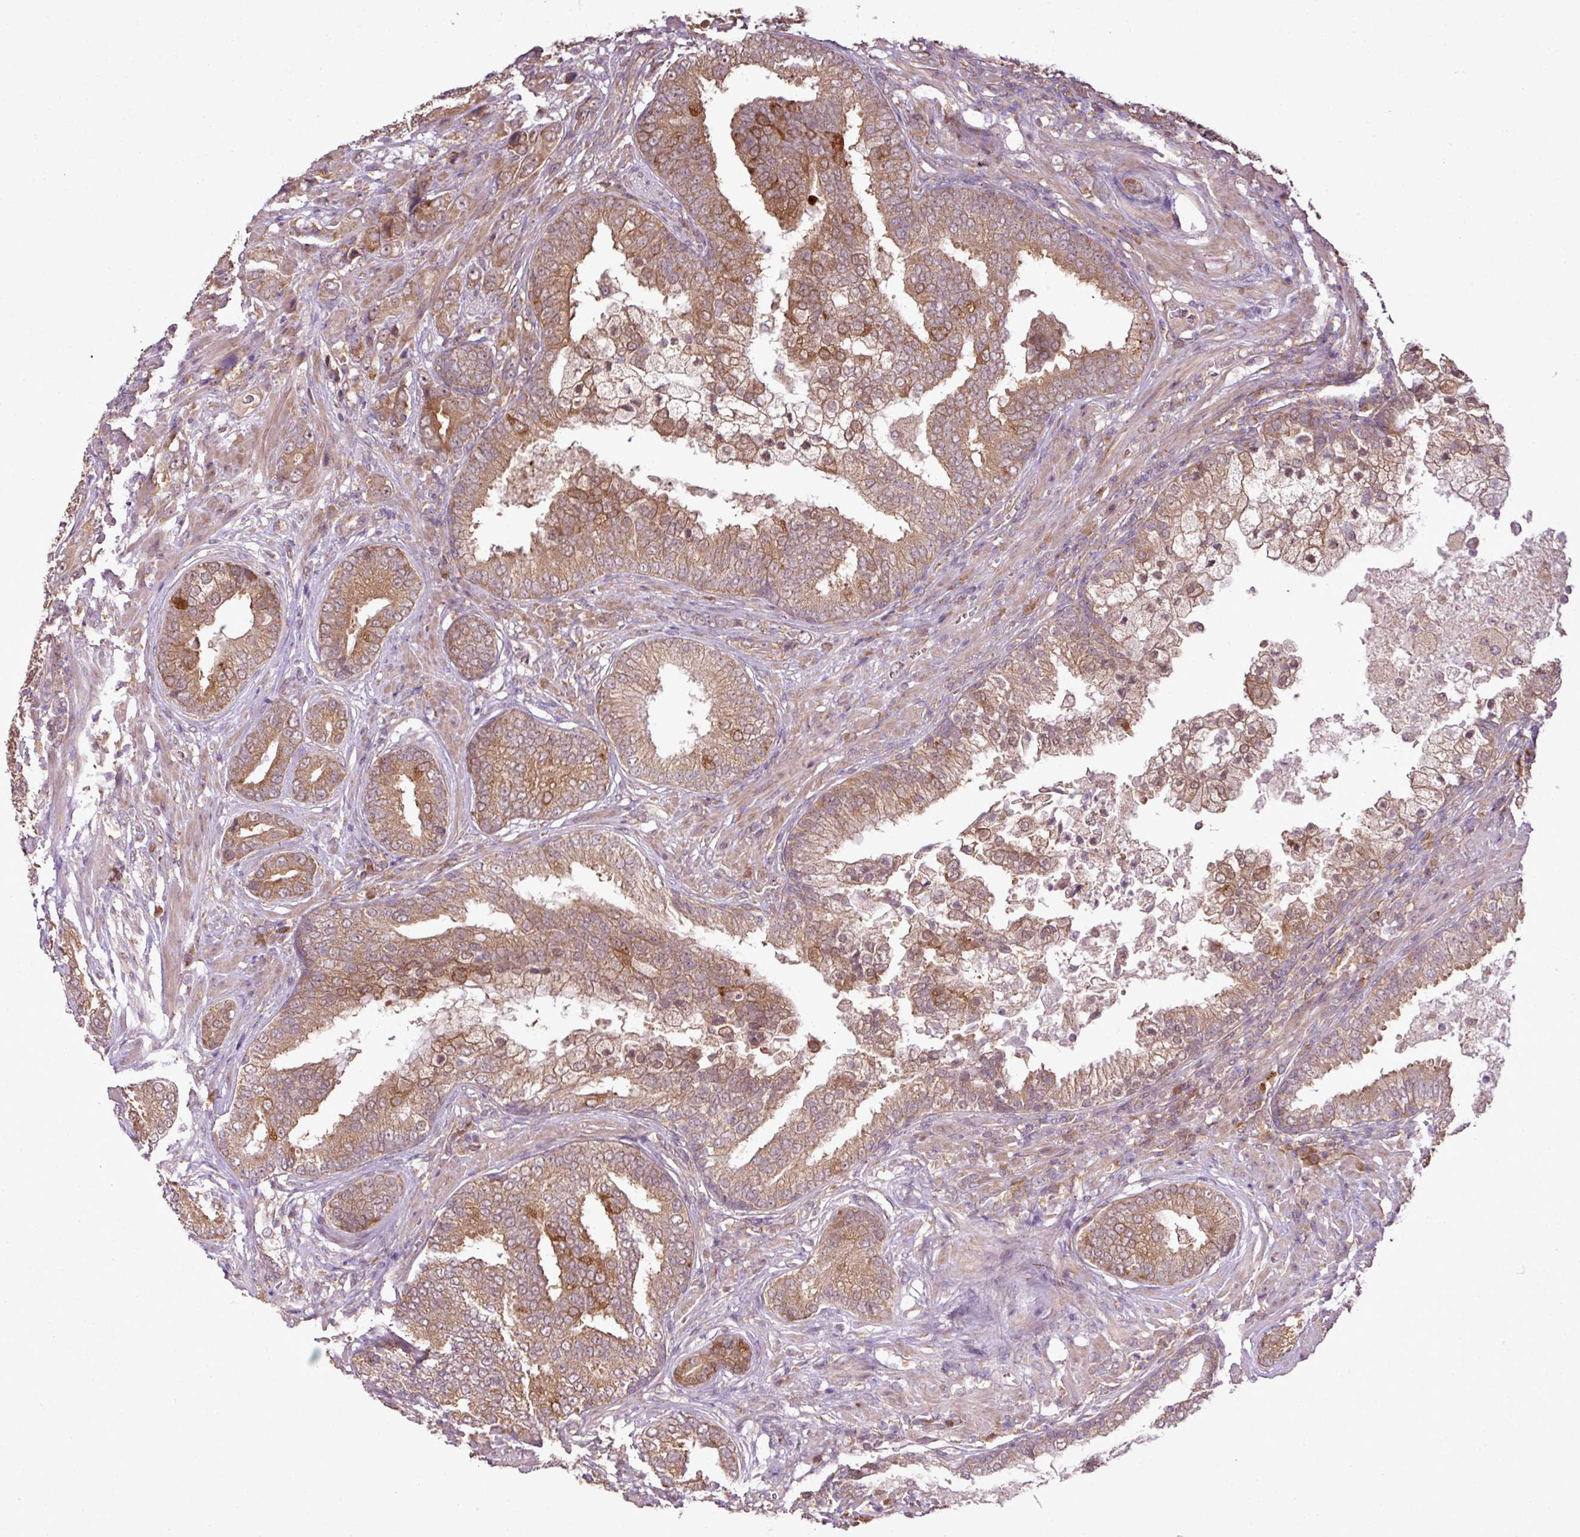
{"staining": {"intensity": "moderate", "quantity": ">75%", "location": "cytoplasmic/membranous"}, "tissue": "prostate cancer", "cell_type": "Tumor cells", "image_type": "cancer", "snomed": [{"axis": "morphology", "description": "Adenocarcinoma, High grade"}, {"axis": "topography", "description": "Prostate"}], "caption": "An immunohistochemistry (IHC) image of tumor tissue is shown. Protein staining in brown shows moderate cytoplasmic/membranous positivity in prostate high-grade adenocarcinoma within tumor cells. The staining is performed using DAB brown chromogen to label protein expression. The nuclei are counter-stained blue using hematoxylin.", "gene": "DNAAF4", "patient": {"sex": "male", "age": 55}}